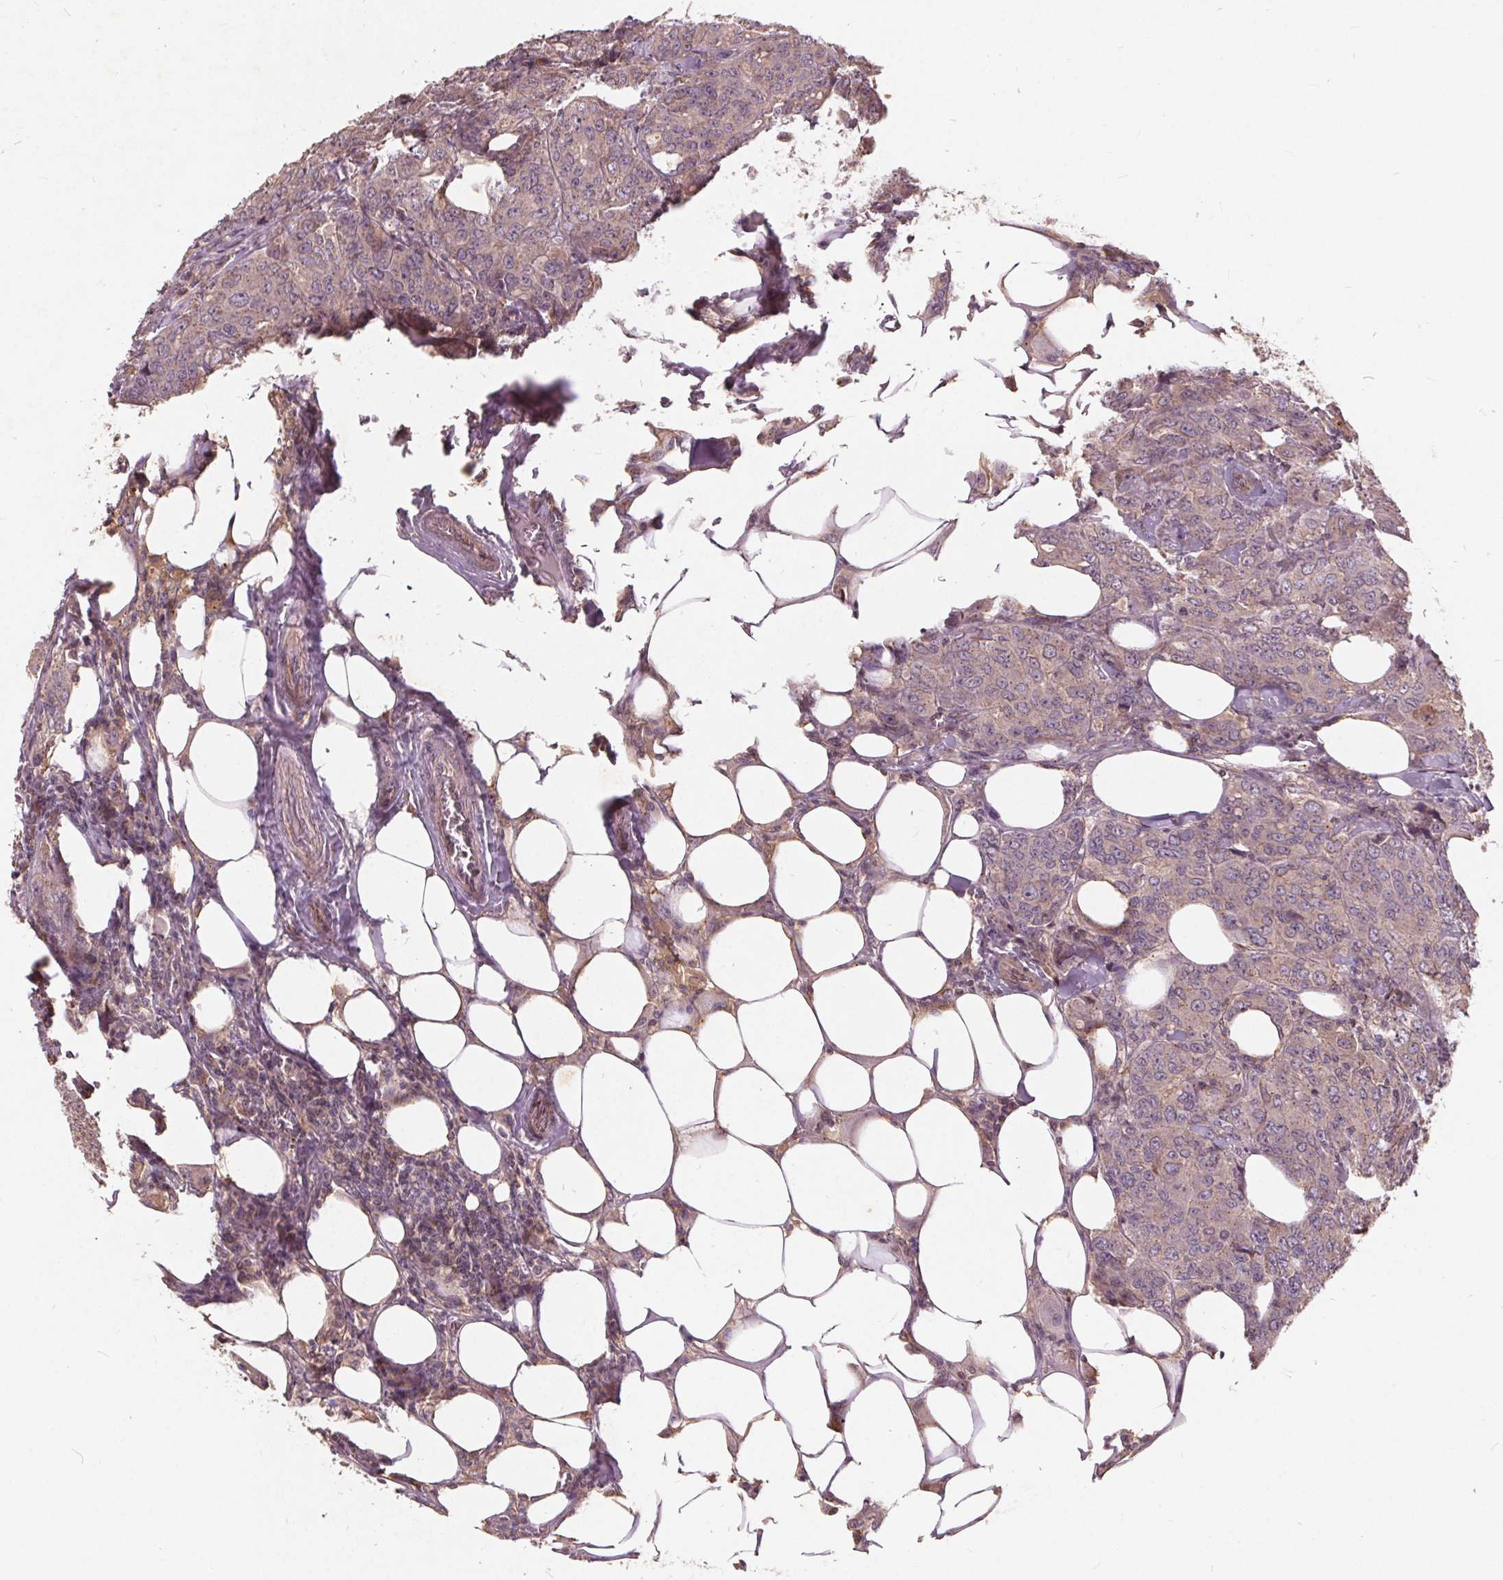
{"staining": {"intensity": "negative", "quantity": "none", "location": "none"}, "tissue": "breast cancer", "cell_type": "Tumor cells", "image_type": "cancer", "snomed": [{"axis": "morphology", "description": "Duct carcinoma"}, {"axis": "topography", "description": "Breast"}], "caption": "Tumor cells are negative for brown protein staining in invasive ductal carcinoma (breast).", "gene": "CSNK1G2", "patient": {"sex": "female", "age": 43}}